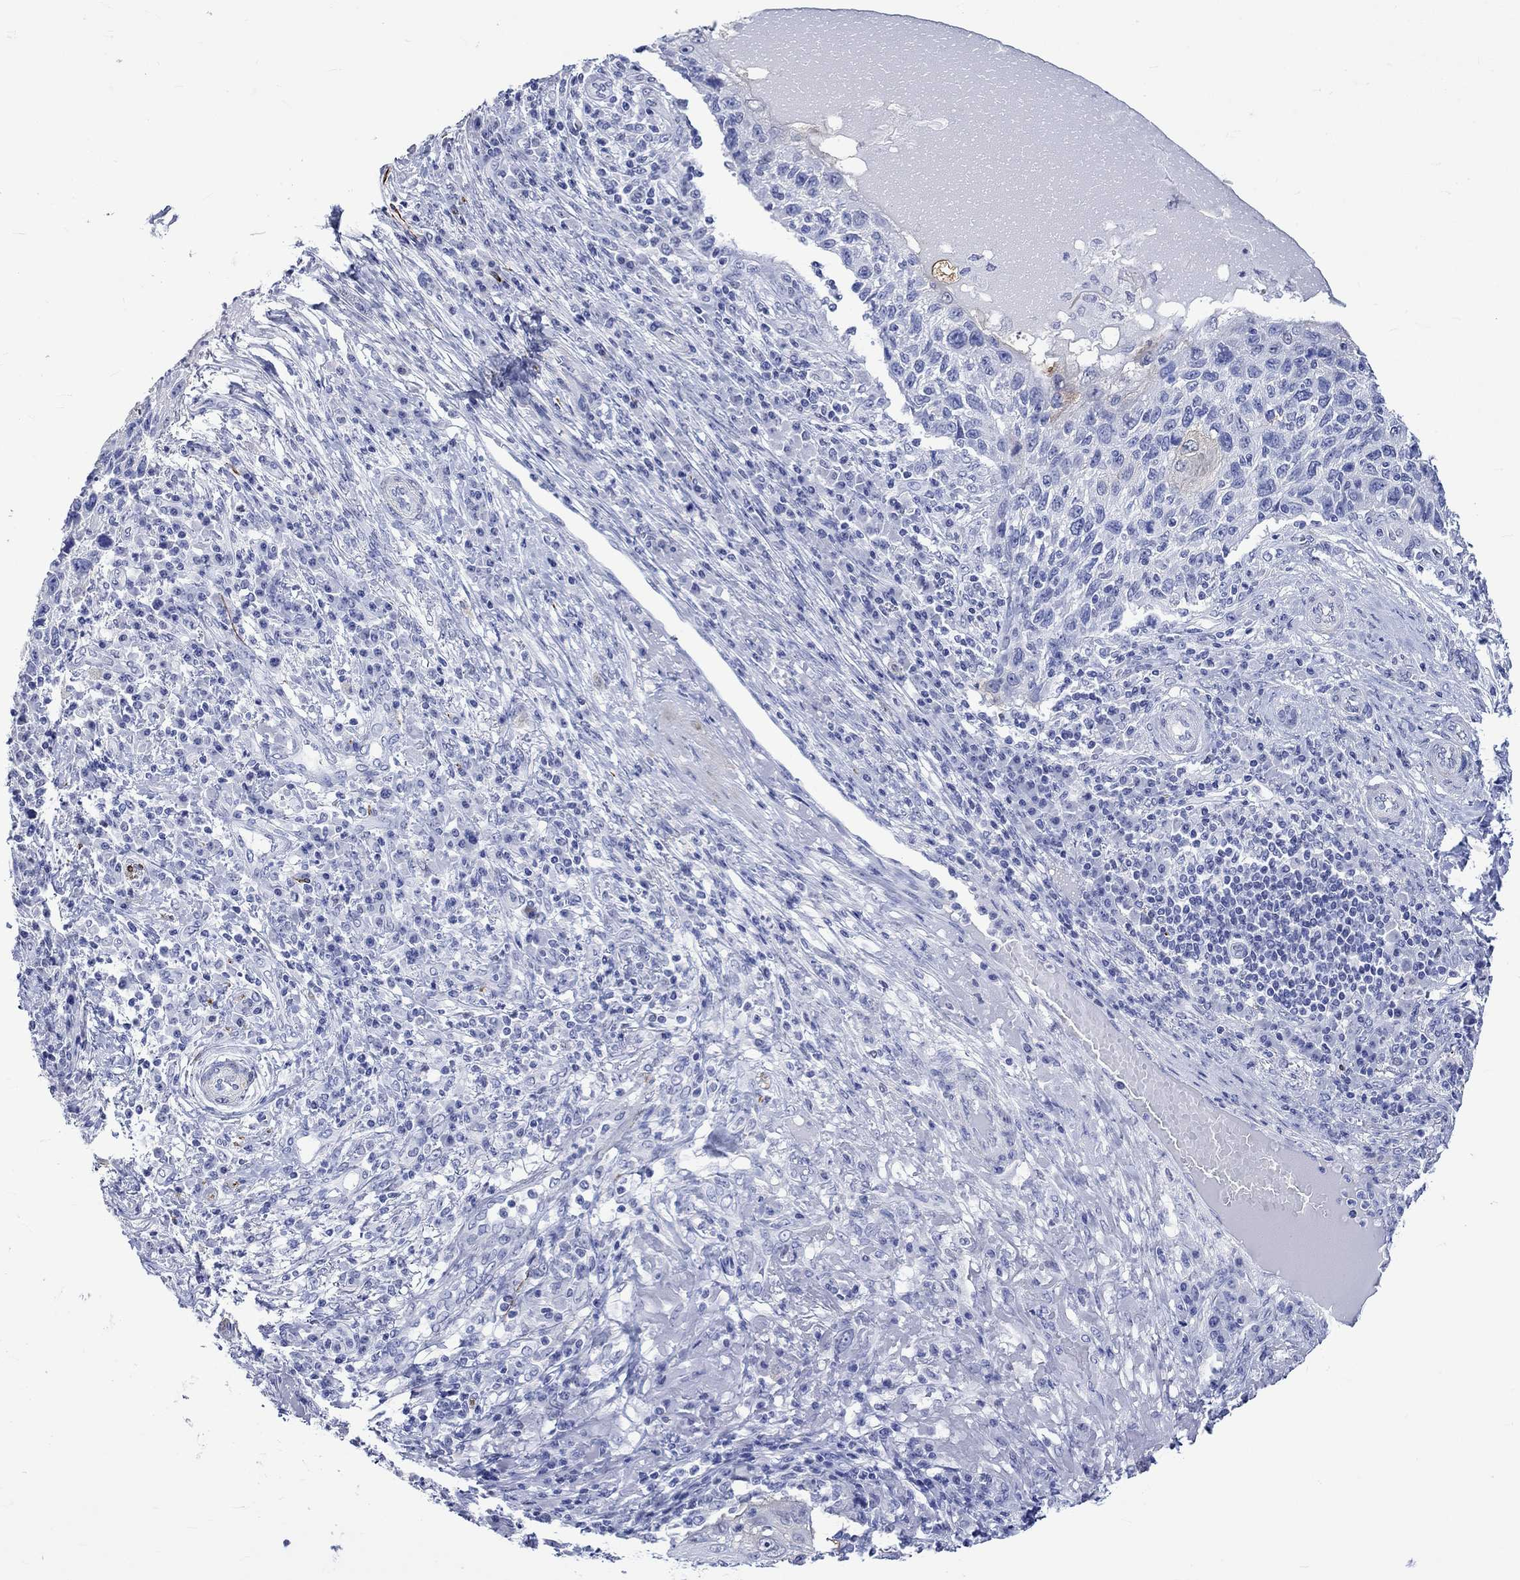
{"staining": {"intensity": "negative", "quantity": "none", "location": "none"}, "tissue": "skin cancer", "cell_type": "Tumor cells", "image_type": "cancer", "snomed": [{"axis": "morphology", "description": "Squamous cell carcinoma, NOS"}, {"axis": "topography", "description": "Skin"}], "caption": "Immunohistochemical staining of human skin squamous cell carcinoma displays no significant positivity in tumor cells.", "gene": "CRYAB", "patient": {"sex": "male", "age": 92}}